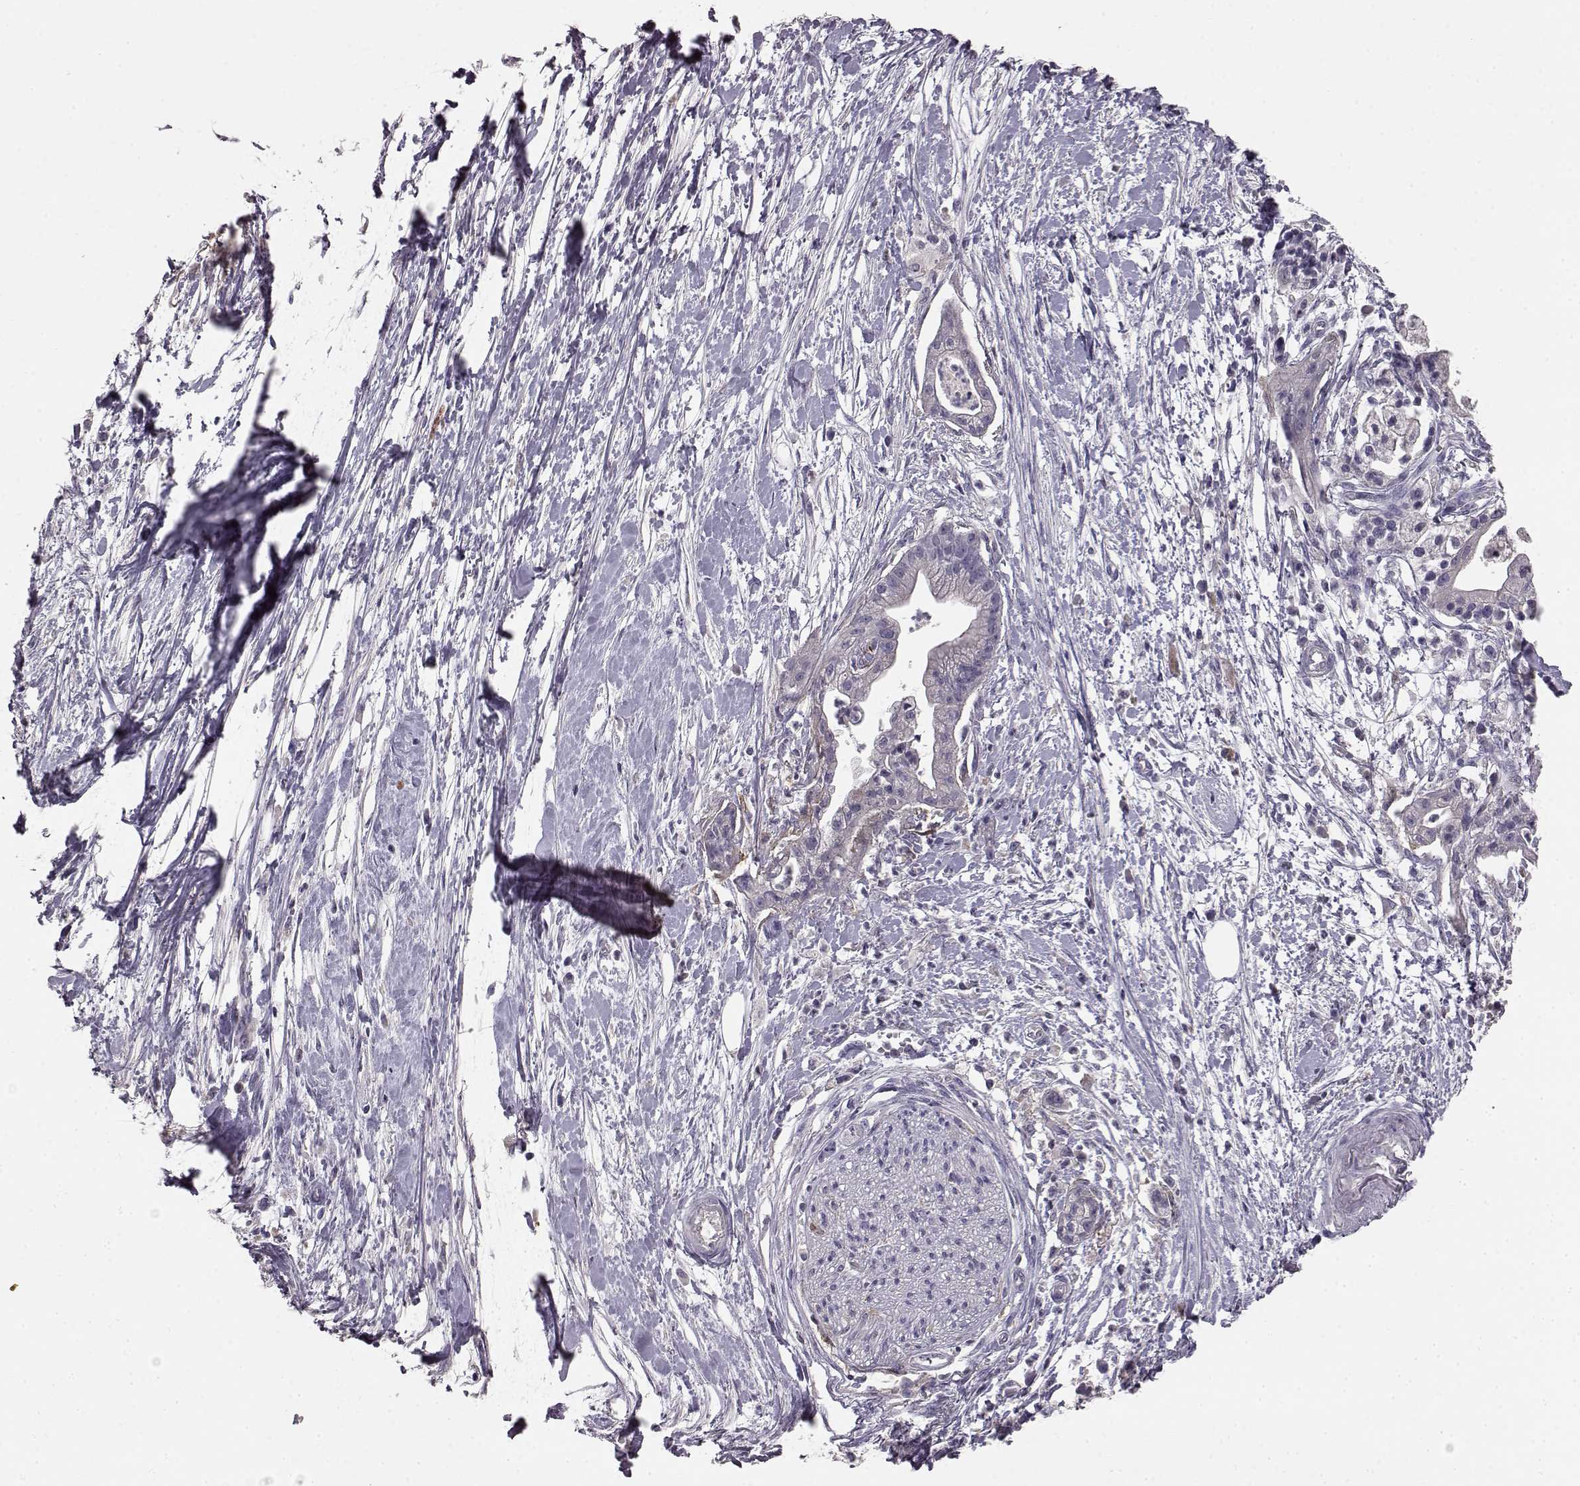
{"staining": {"intensity": "negative", "quantity": "none", "location": "none"}, "tissue": "pancreatic cancer", "cell_type": "Tumor cells", "image_type": "cancer", "snomed": [{"axis": "morphology", "description": "Normal tissue, NOS"}, {"axis": "morphology", "description": "Adenocarcinoma, NOS"}, {"axis": "topography", "description": "Lymph node"}, {"axis": "topography", "description": "Pancreas"}], "caption": "Tumor cells are negative for protein expression in human pancreatic adenocarcinoma.", "gene": "KRT85", "patient": {"sex": "female", "age": 58}}